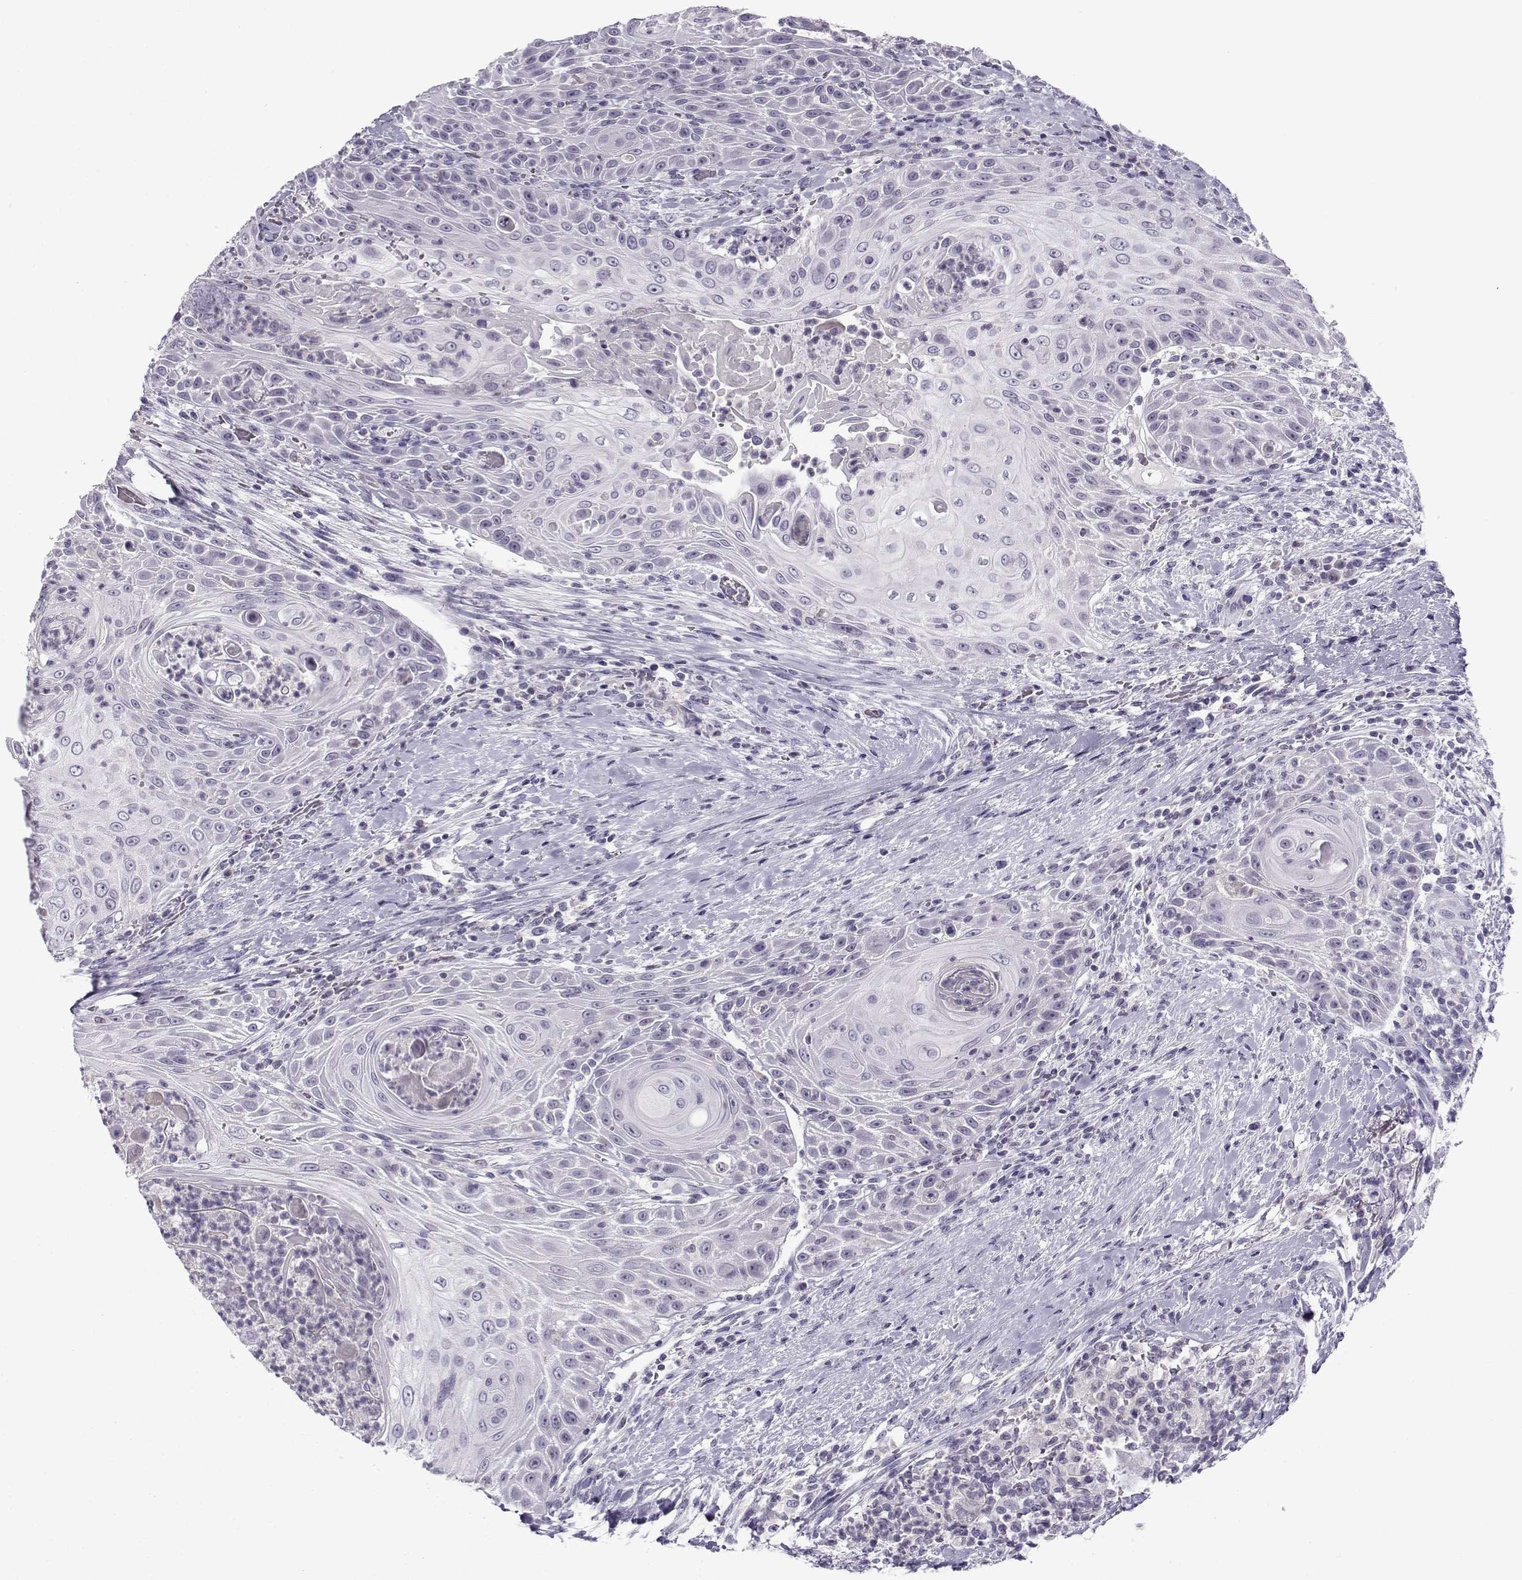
{"staining": {"intensity": "negative", "quantity": "none", "location": "none"}, "tissue": "head and neck cancer", "cell_type": "Tumor cells", "image_type": "cancer", "snomed": [{"axis": "morphology", "description": "Squamous cell carcinoma, NOS"}, {"axis": "topography", "description": "Head-Neck"}], "caption": "Tumor cells show no significant protein expression in squamous cell carcinoma (head and neck). (DAB immunohistochemistry (IHC) with hematoxylin counter stain).", "gene": "FAM166A", "patient": {"sex": "male", "age": 69}}